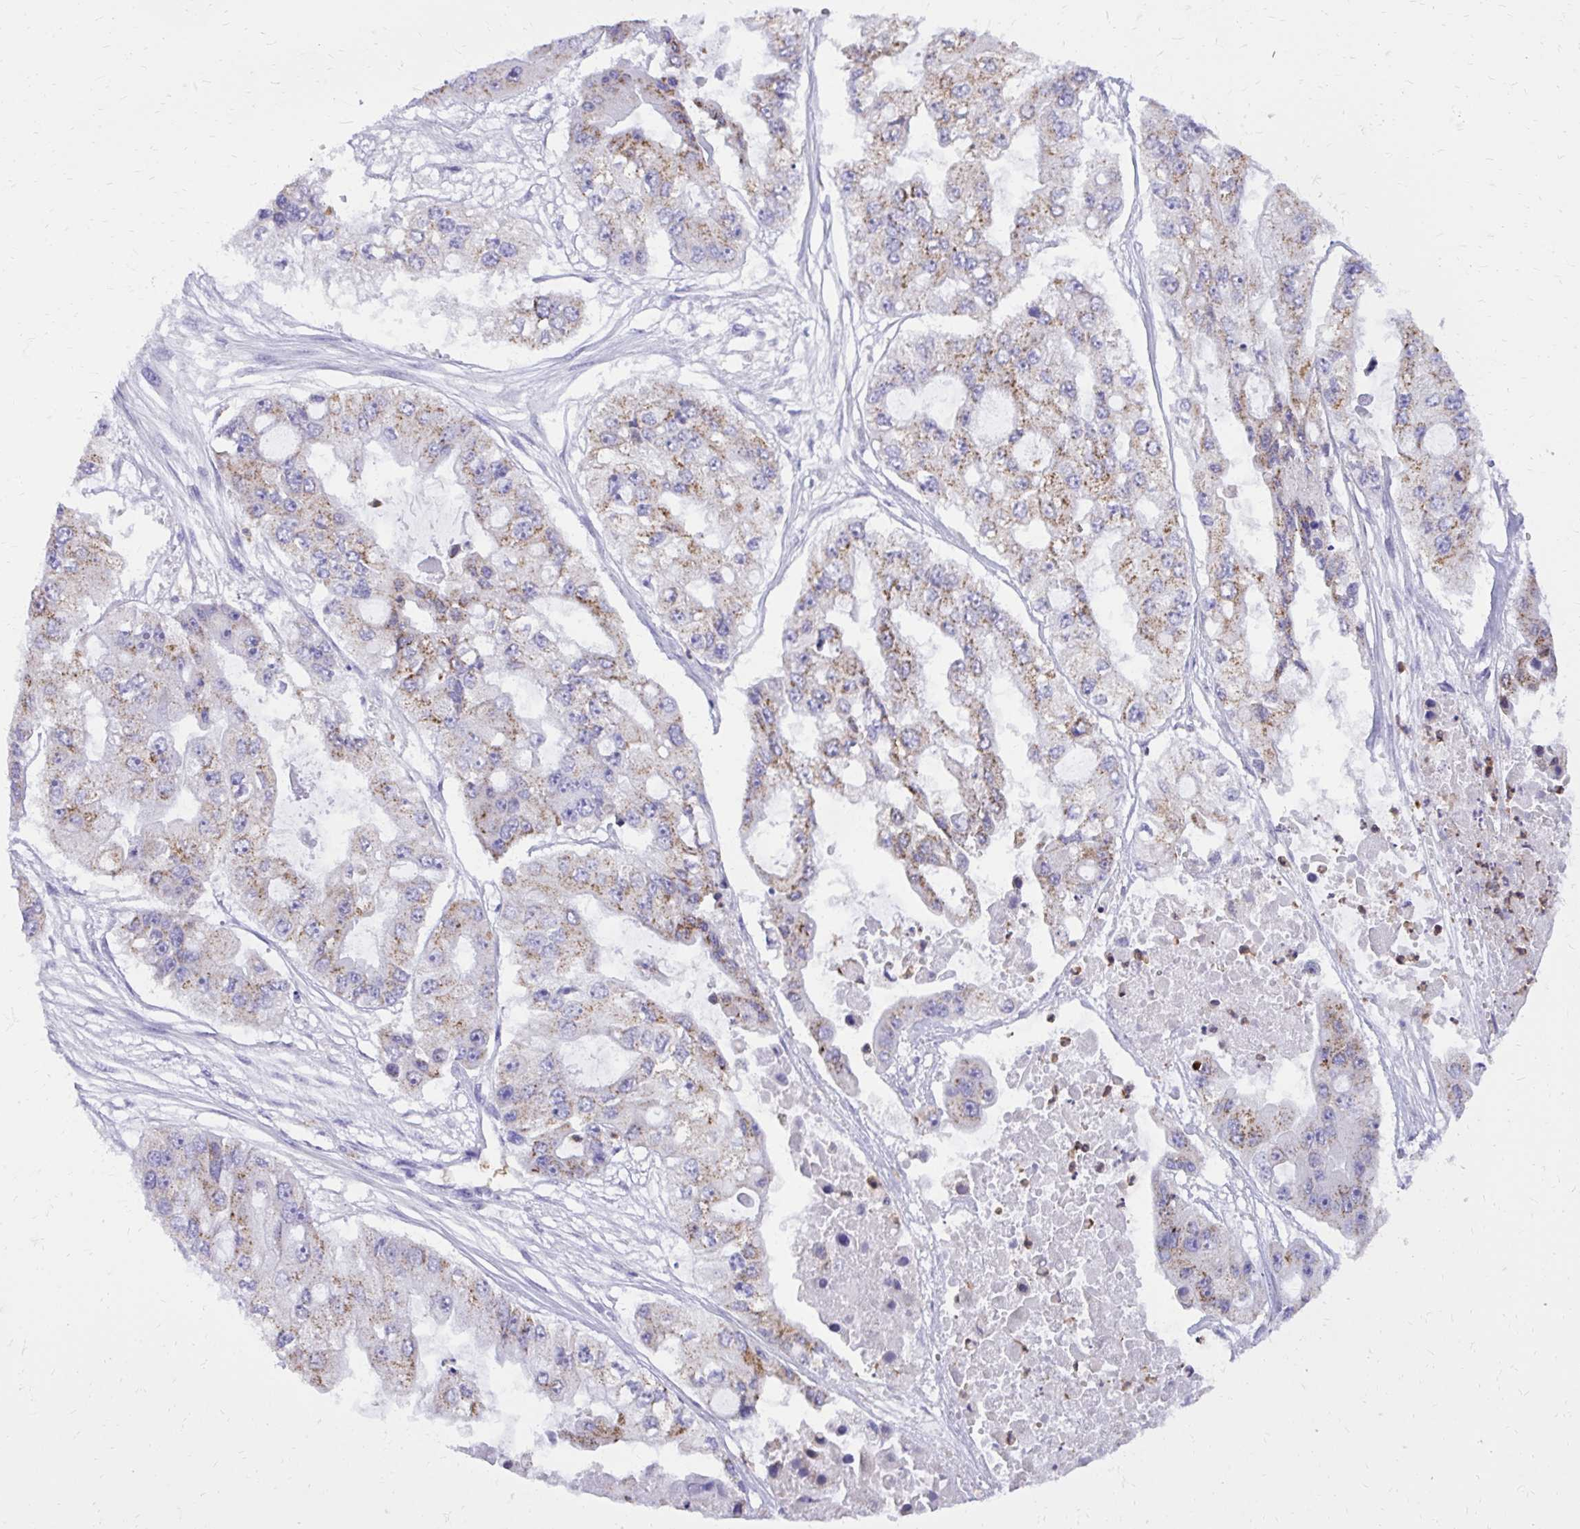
{"staining": {"intensity": "weak", "quantity": ">75%", "location": "cytoplasmic/membranous"}, "tissue": "ovarian cancer", "cell_type": "Tumor cells", "image_type": "cancer", "snomed": [{"axis": "morphology", "description": "Cystadenocarcinoma, serous, NOS"}, {"axis": "topography", "description": "Ovary"}], "caption": "Ovarian cancer (serous cystadenocarcinoma) stained for a protein demonstrates weak cytoplasmic/membranous positivity in tumor cells.", "gene": "CAT", "patient": {"sex": "female", "age": 56}}